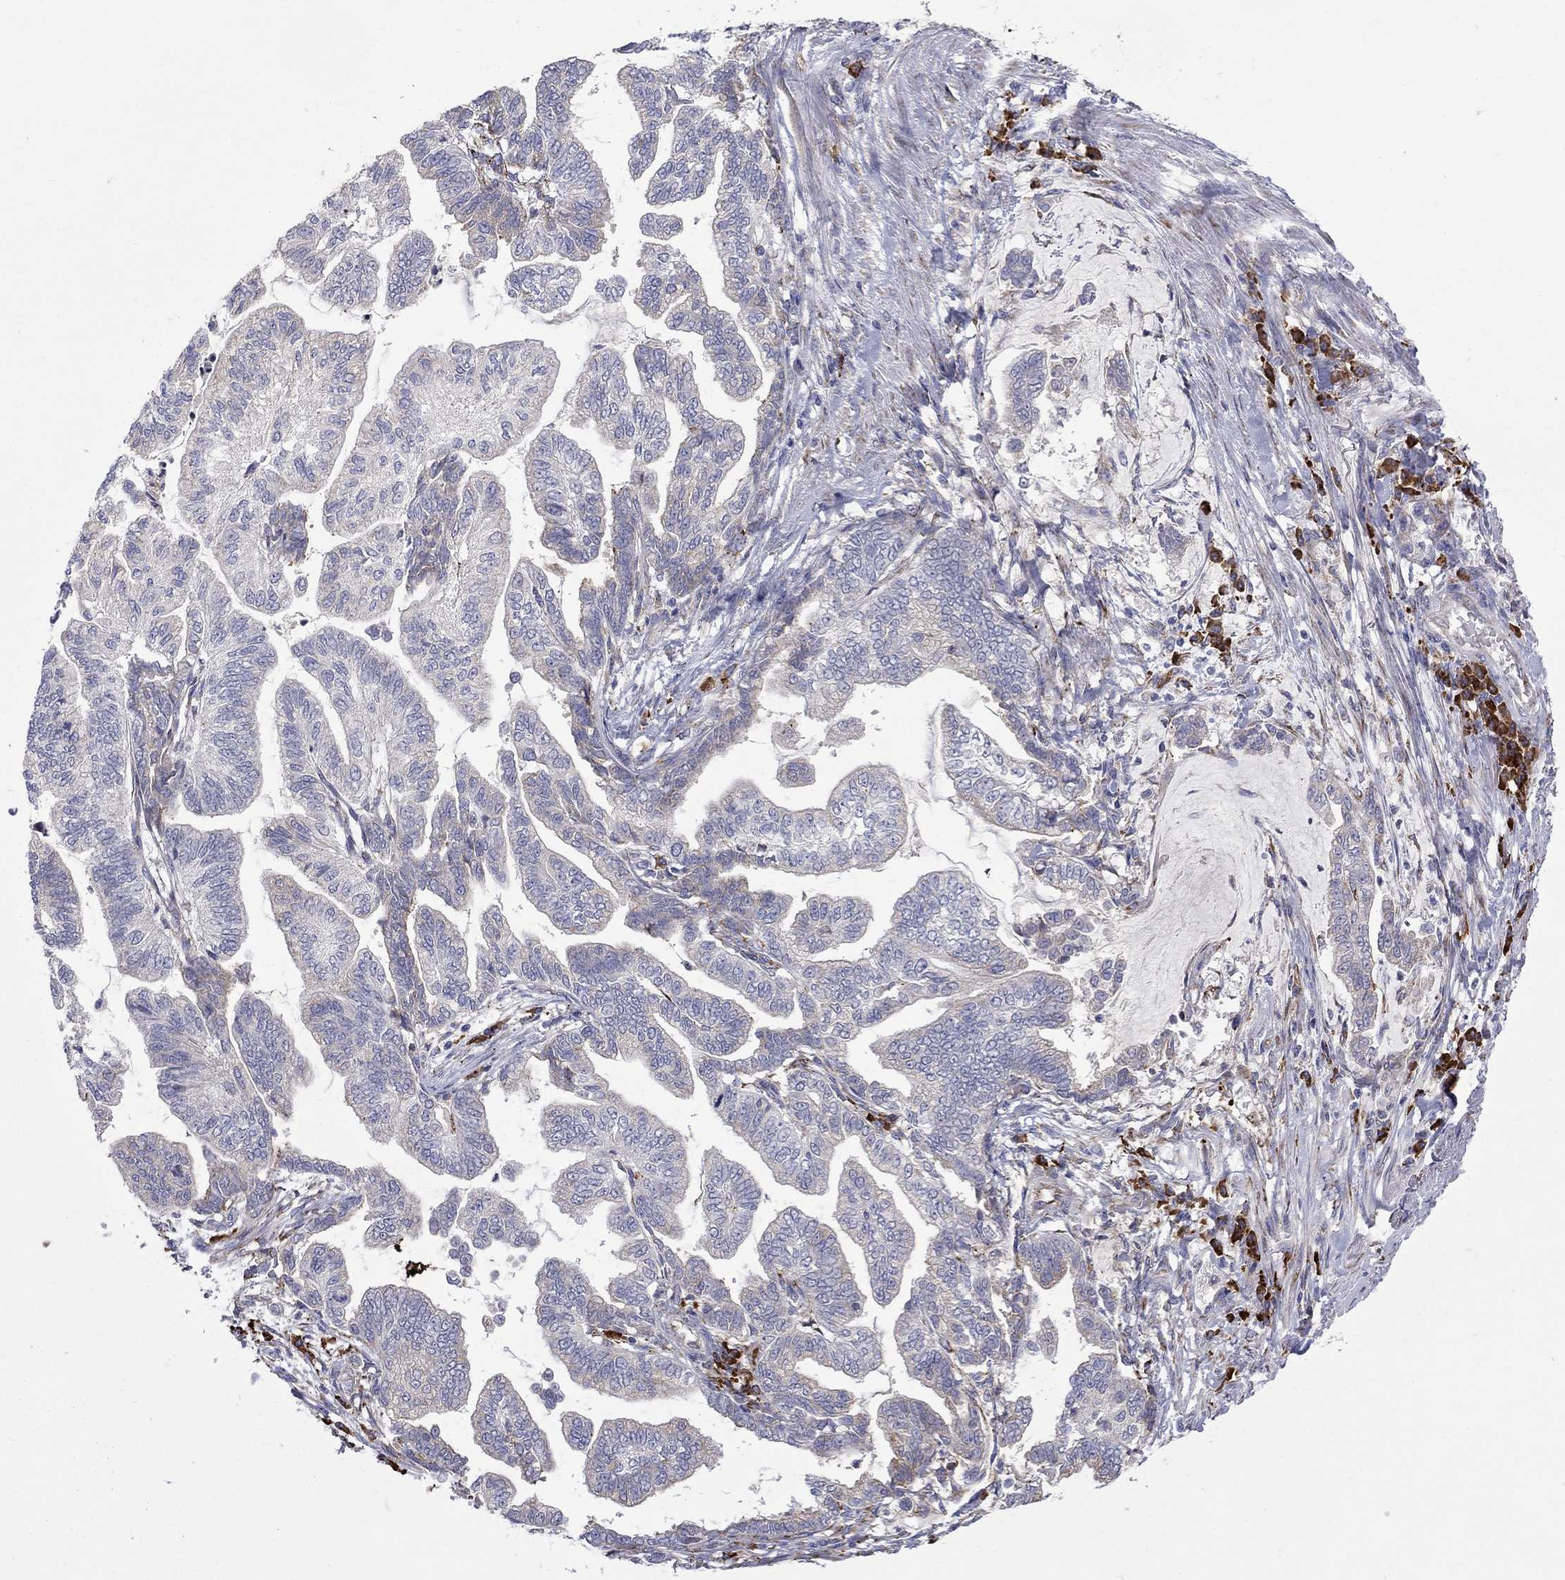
{"staining": {"intensity": "weak", "quantity": "<25%", "location": "cytoplasmic/membranous"}, "tissue": "stomach cancer", "cell_type": "Tumor cells", "image_type": "cancer", "snomed": [{"axis": "morphology", "description": "Adenocarcinoma, NOS"}, {"axis": "topography", "description": "Stomach"}], "caption": "IHC of adenocarcinoma (stomach) shows no expression in tumor cells. Brightfield microscopy of immunohistochemistry stained with DAB (brown) and hematoxylin (blue), captured at high magnification.", "gene": "ASNS", "patient": {"sex": "male", "age": 83}}